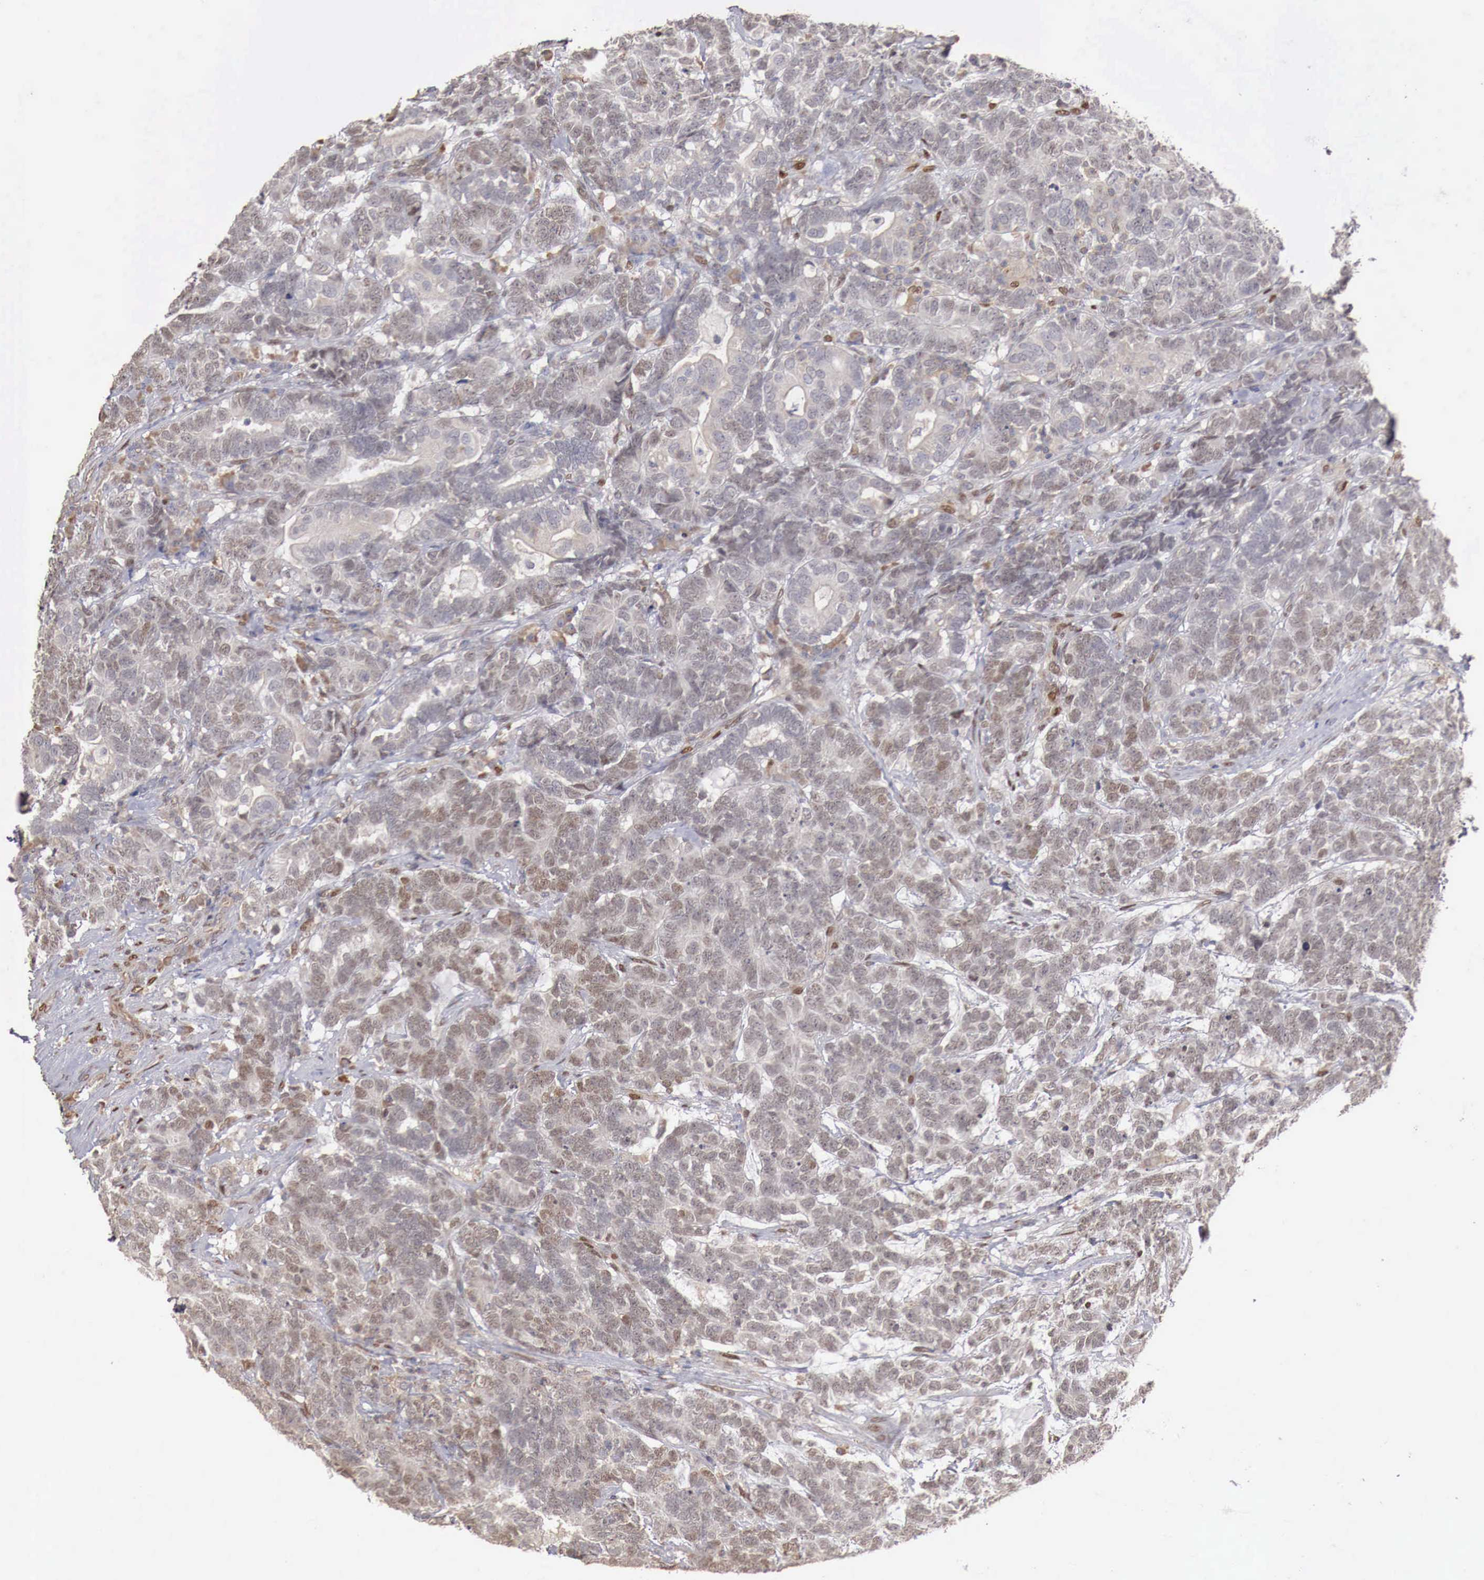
{"staining": {"intensity": "negative", "quantity": "none", "location": "none"}, "tissue": "testis cancer", "cell_type": "Tumor cells", "image_type": "cancer", "snomed": [{"axis": "morphology", "description": "Carcinoma, Embryonal, NOS"}, {"axis": "topography", "description": "Testis"}], "caption": "This histopathology image is of testis embryonal carcinoma stained with immunohistochemistry to label a protein in brown with the nuclei are counter-stained blue. There is no expression in tumor cells.", "gene": "KHDRBS2", "patient": {"sex": "male", "age": 26}}